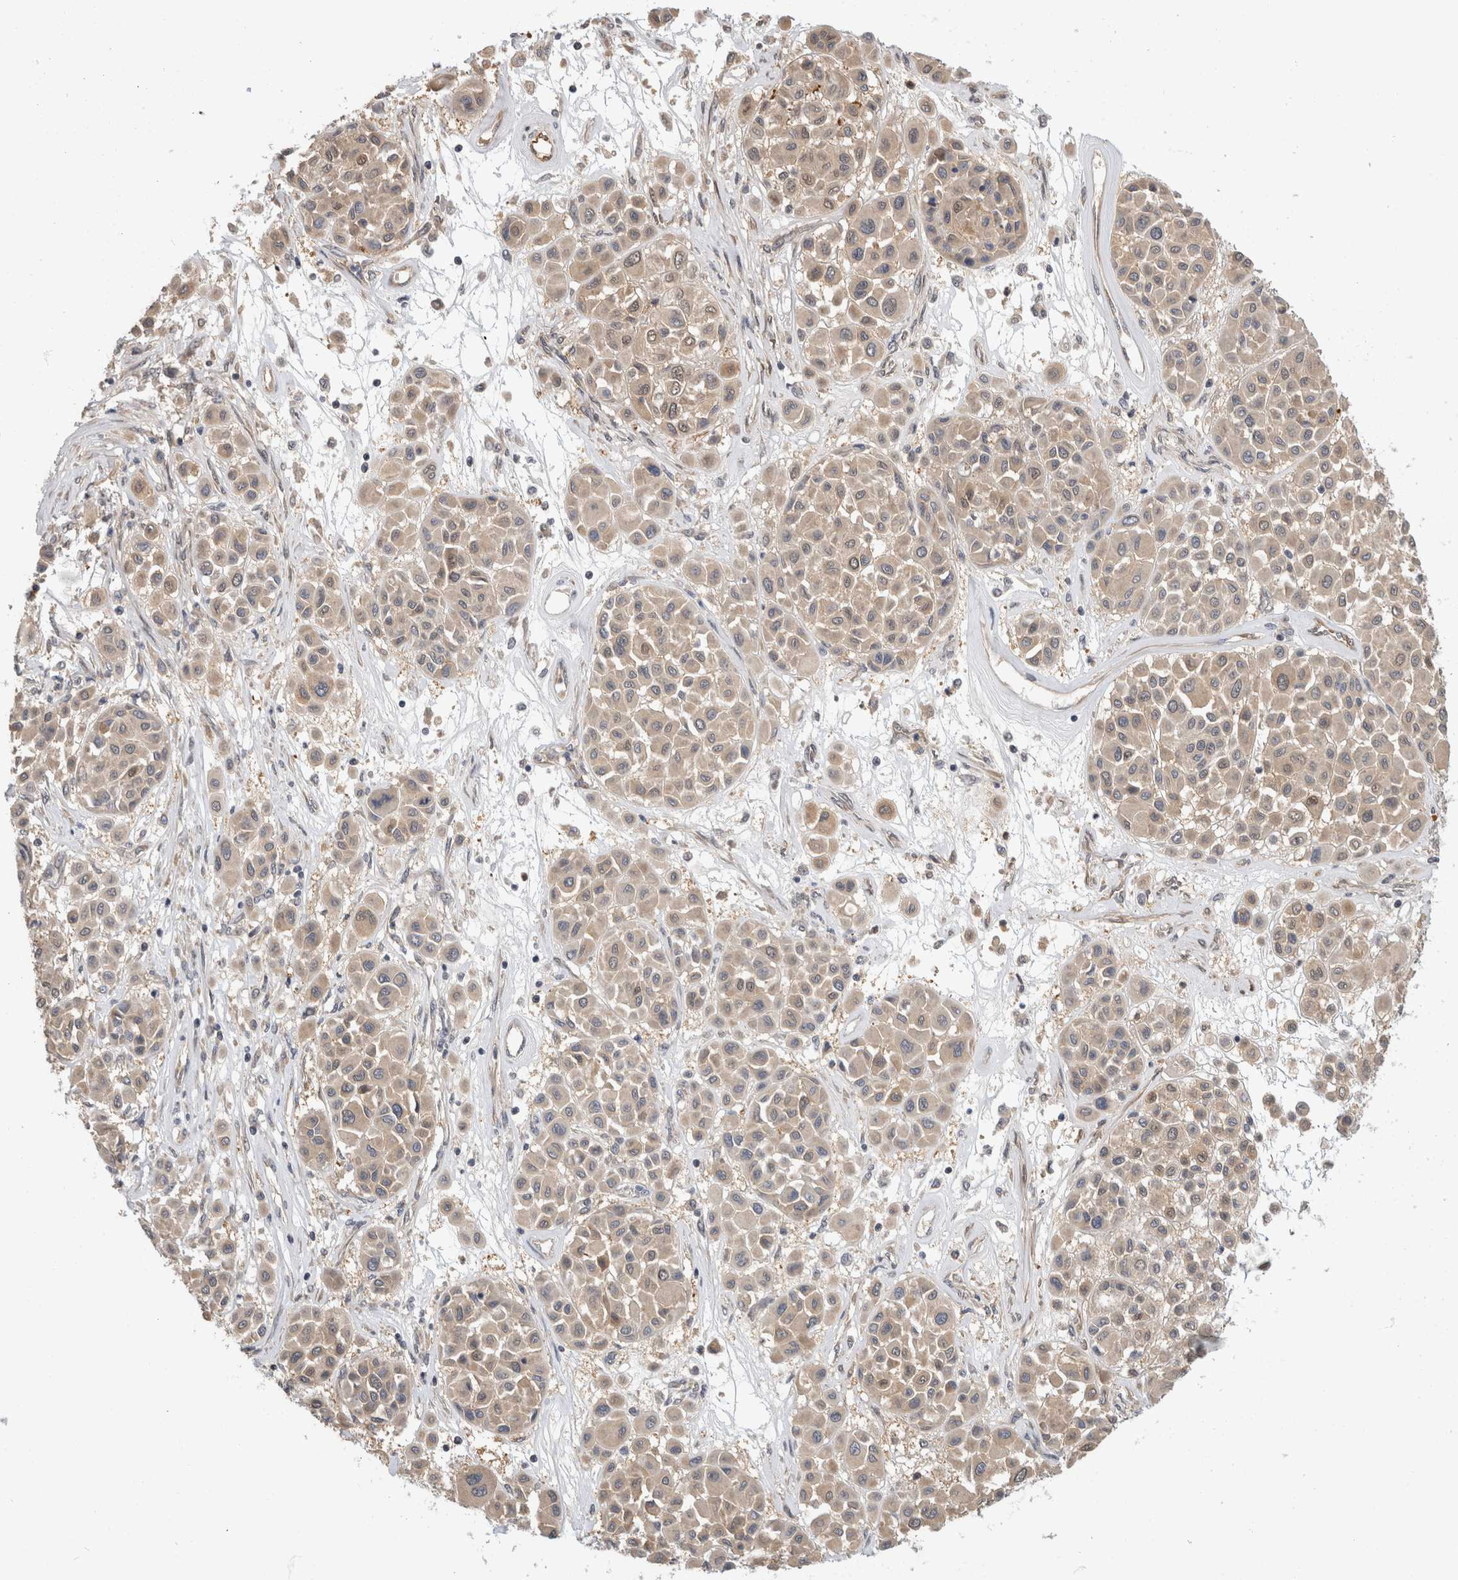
{"staining": {"intensity": "weak", "quantity": ">75%", "location": "cytoplasmic/membranous"}, "tissue": "melanoma", "cell_type": "Tumor cells", "image_type": "cancer", "snomed": [{"axis": "morphology", "description": "Malignant melanoma, Metastatic site"}, {"axis": "topography", "description": "Soft tissue"}], "caption": "Approximately >75% of tumor cells in malignant melanoma (metastatic site) show weak cytoplasmic/membranous protein staining as visualized by brown immunohistochemical staining.", "gene": "PGM1", "patient": {"sex": "male", "age": 41}}